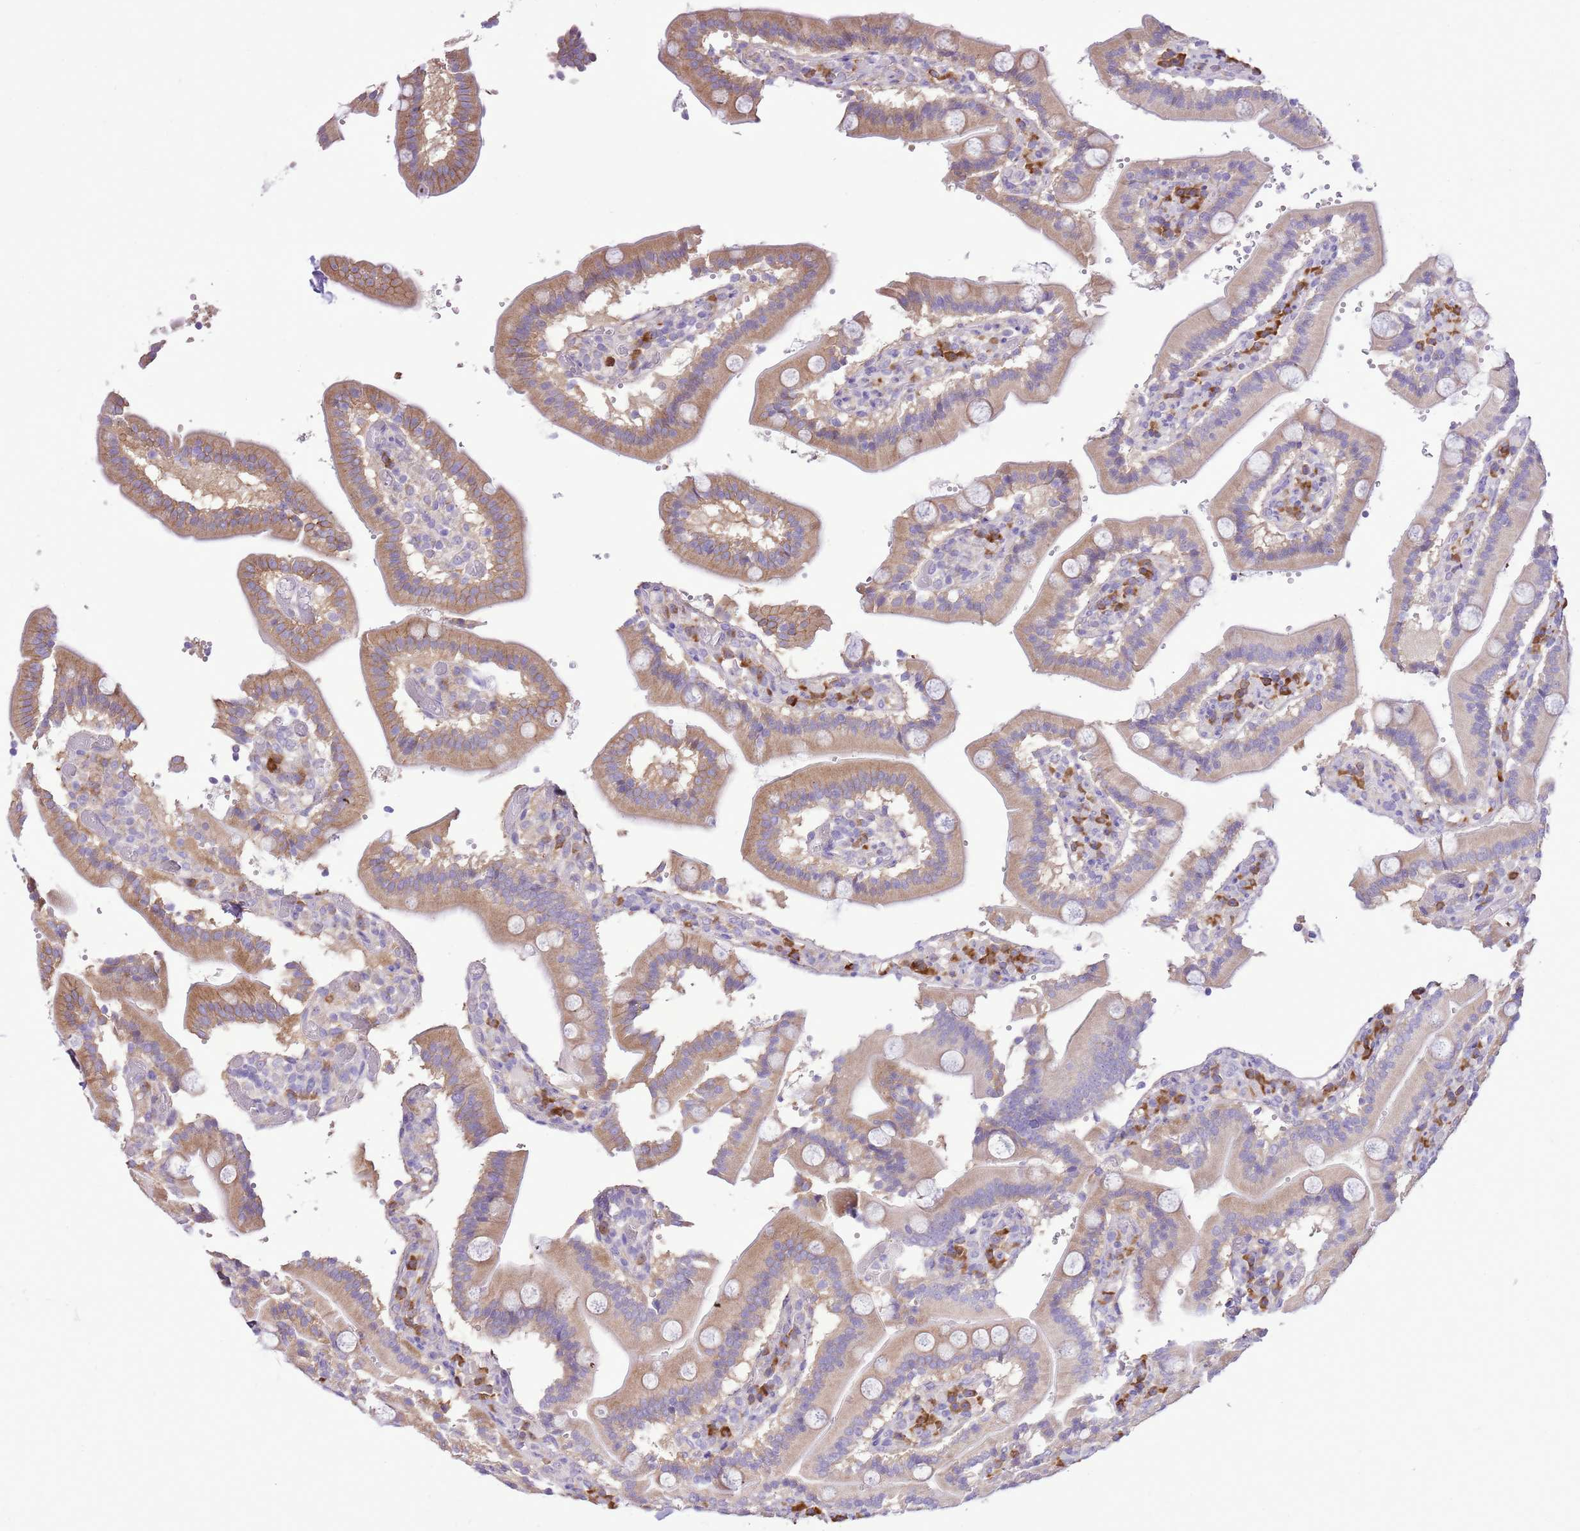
{"staining": {"intensity": "moderate", "quantity": "25%-75%", "location": "cytoplasmic/membranous"}, "tissue": "duodenum", "cell_type": "Glandular cells", "image_type": "normal", "snomed": [{"axis": "morphology", "description": "Normal tissue, NOS"}, {"axis": "topography", "description": "Duodenum"}], "caption": "Immunohistochemistry (IHC) of benign human duodenum exhibits medium levels of moderate cytoplasmic/membranous staining in about 25%-75% of glandular cells.", "gene": "AAR2", "patient": {"sex": "female", "age": 62}}